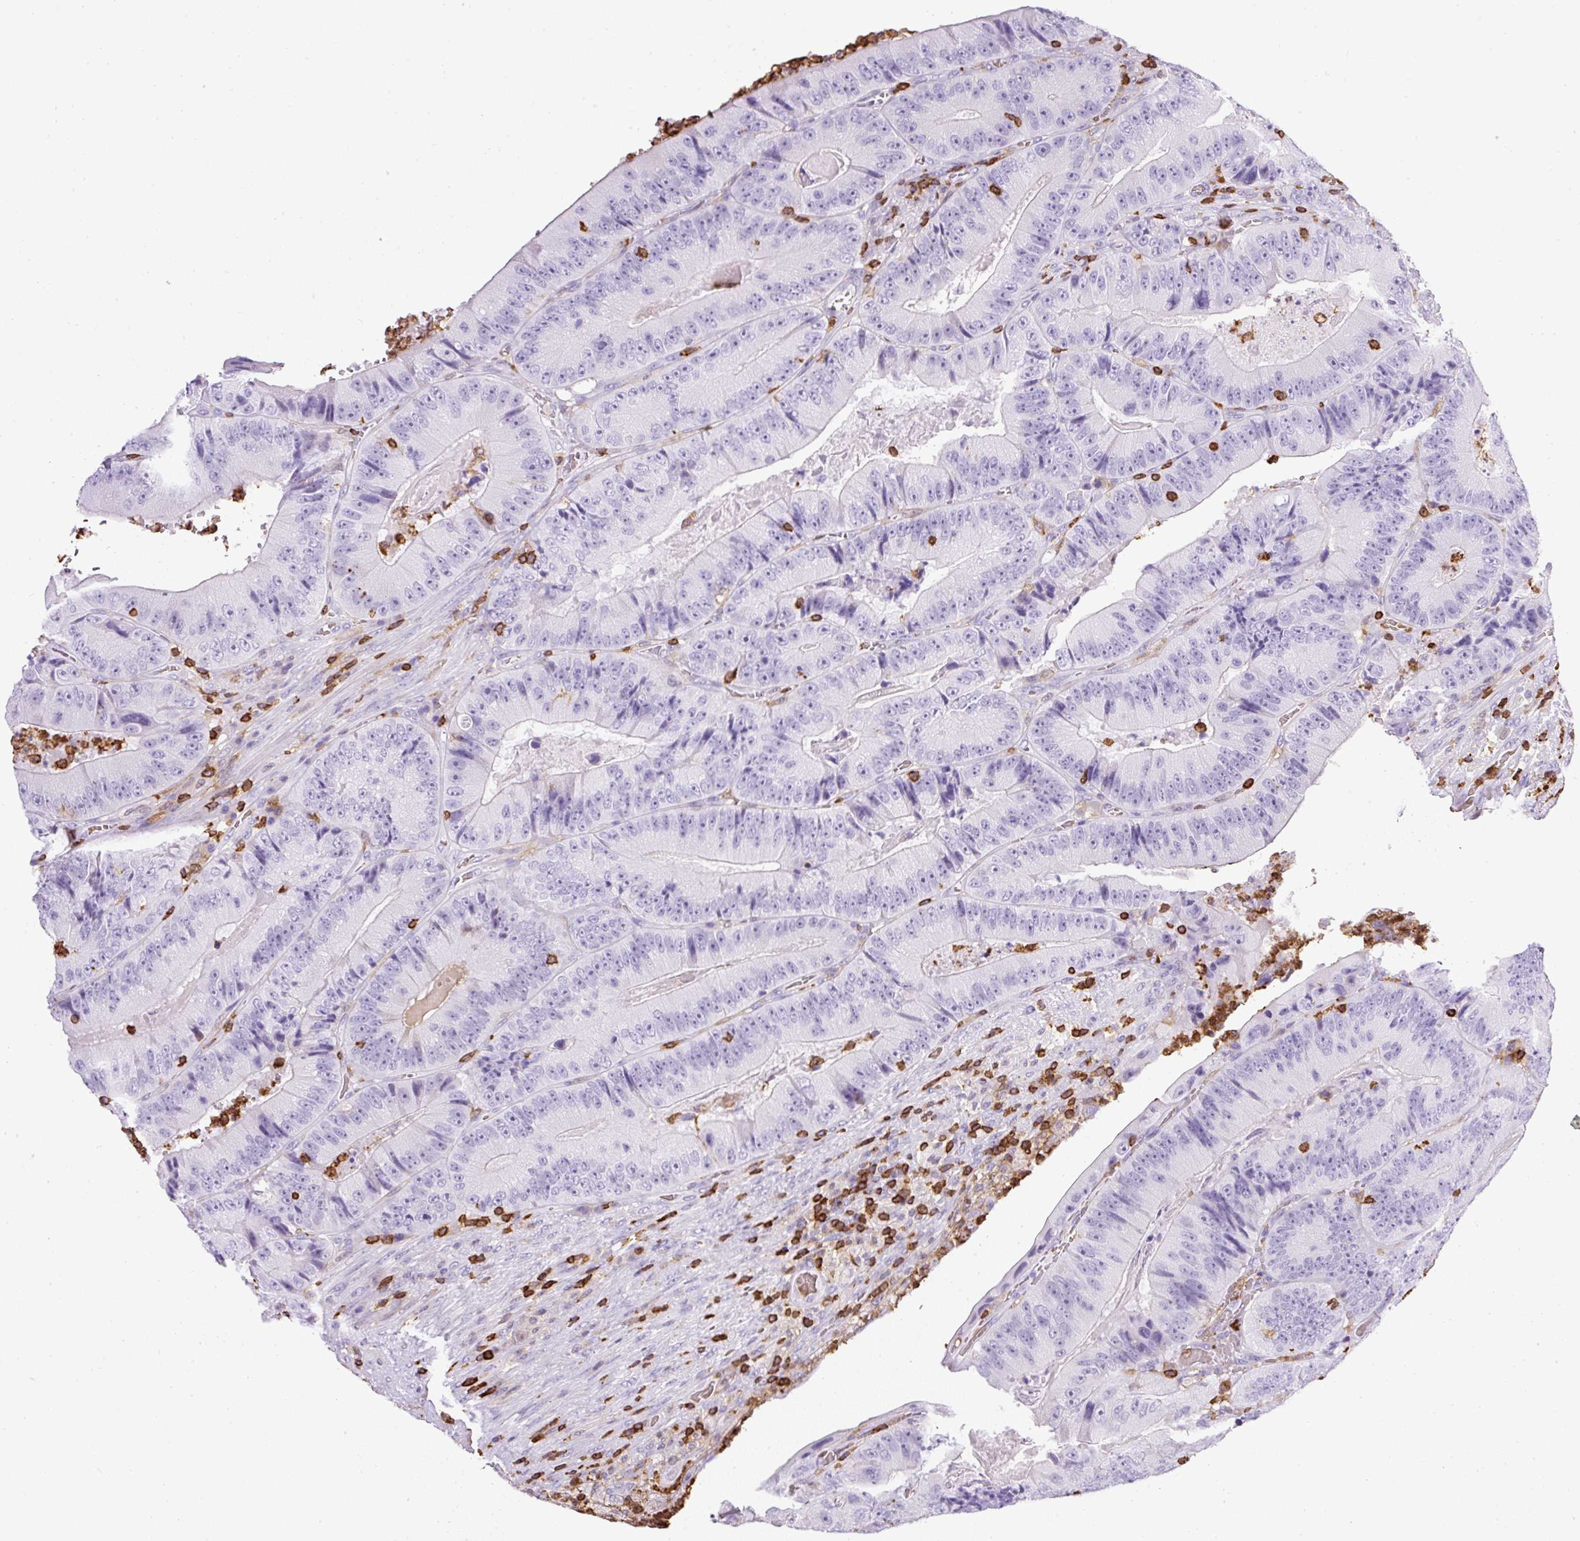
{"staining": {"intensity": "negative", "quantity": "none", "location": "none"}, "tissue": "colorectal cancer", "cell_type": "Tumor cells", "image_type": "cancer", "snomed": [{"axis": "morphology", "description": "Adenocarcinoma, NOS"}, {"axis": "topography", "description": "Colon"}], "caption": "The histopathology image displays no staining of tumor cells in colorectal cancer.", "gene": "FAM228B", "patient": {"sex": "female", "age": 86}}